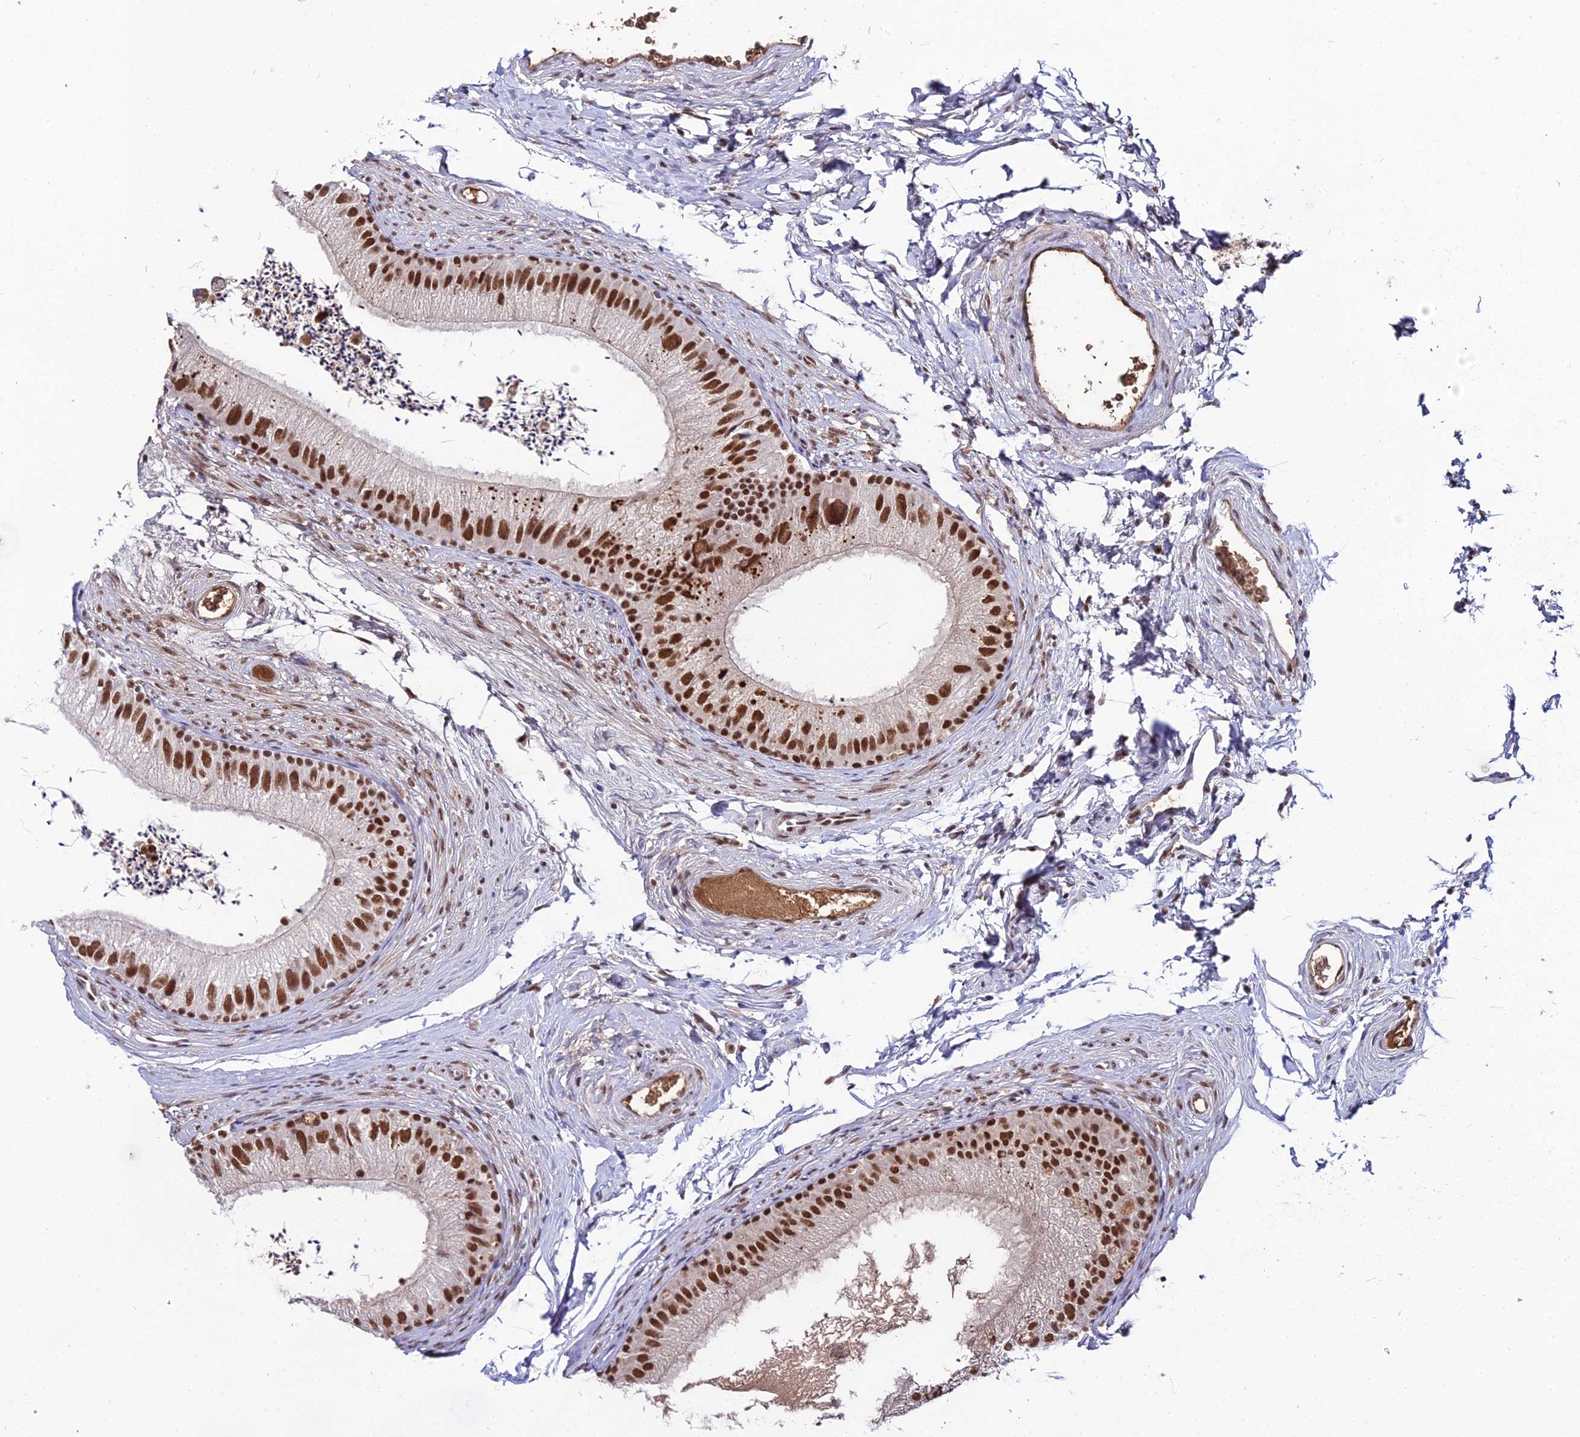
{"staining": {"intensity": "strong", "quantity": ">75%", "location": "nuclear"}, "tissue": "epididymis", "cell_type": "Glandular cells", "image_type": "normal", "snomed": [{"axis": "morphology", "description": "Normal tissue, NOS"}, {"axis": "topography", "description": "Epididymis"}], "caption": "Protein staining of normal epididymis reveals strong nuclear positivity in approximately >75% of glandular cells. (DAB (3,3'-diaminobenzidine) IHC with brightfield microscopy, high magnification).", "gene": "RBM12", "patient": {"sex": "male", "age": 56}}